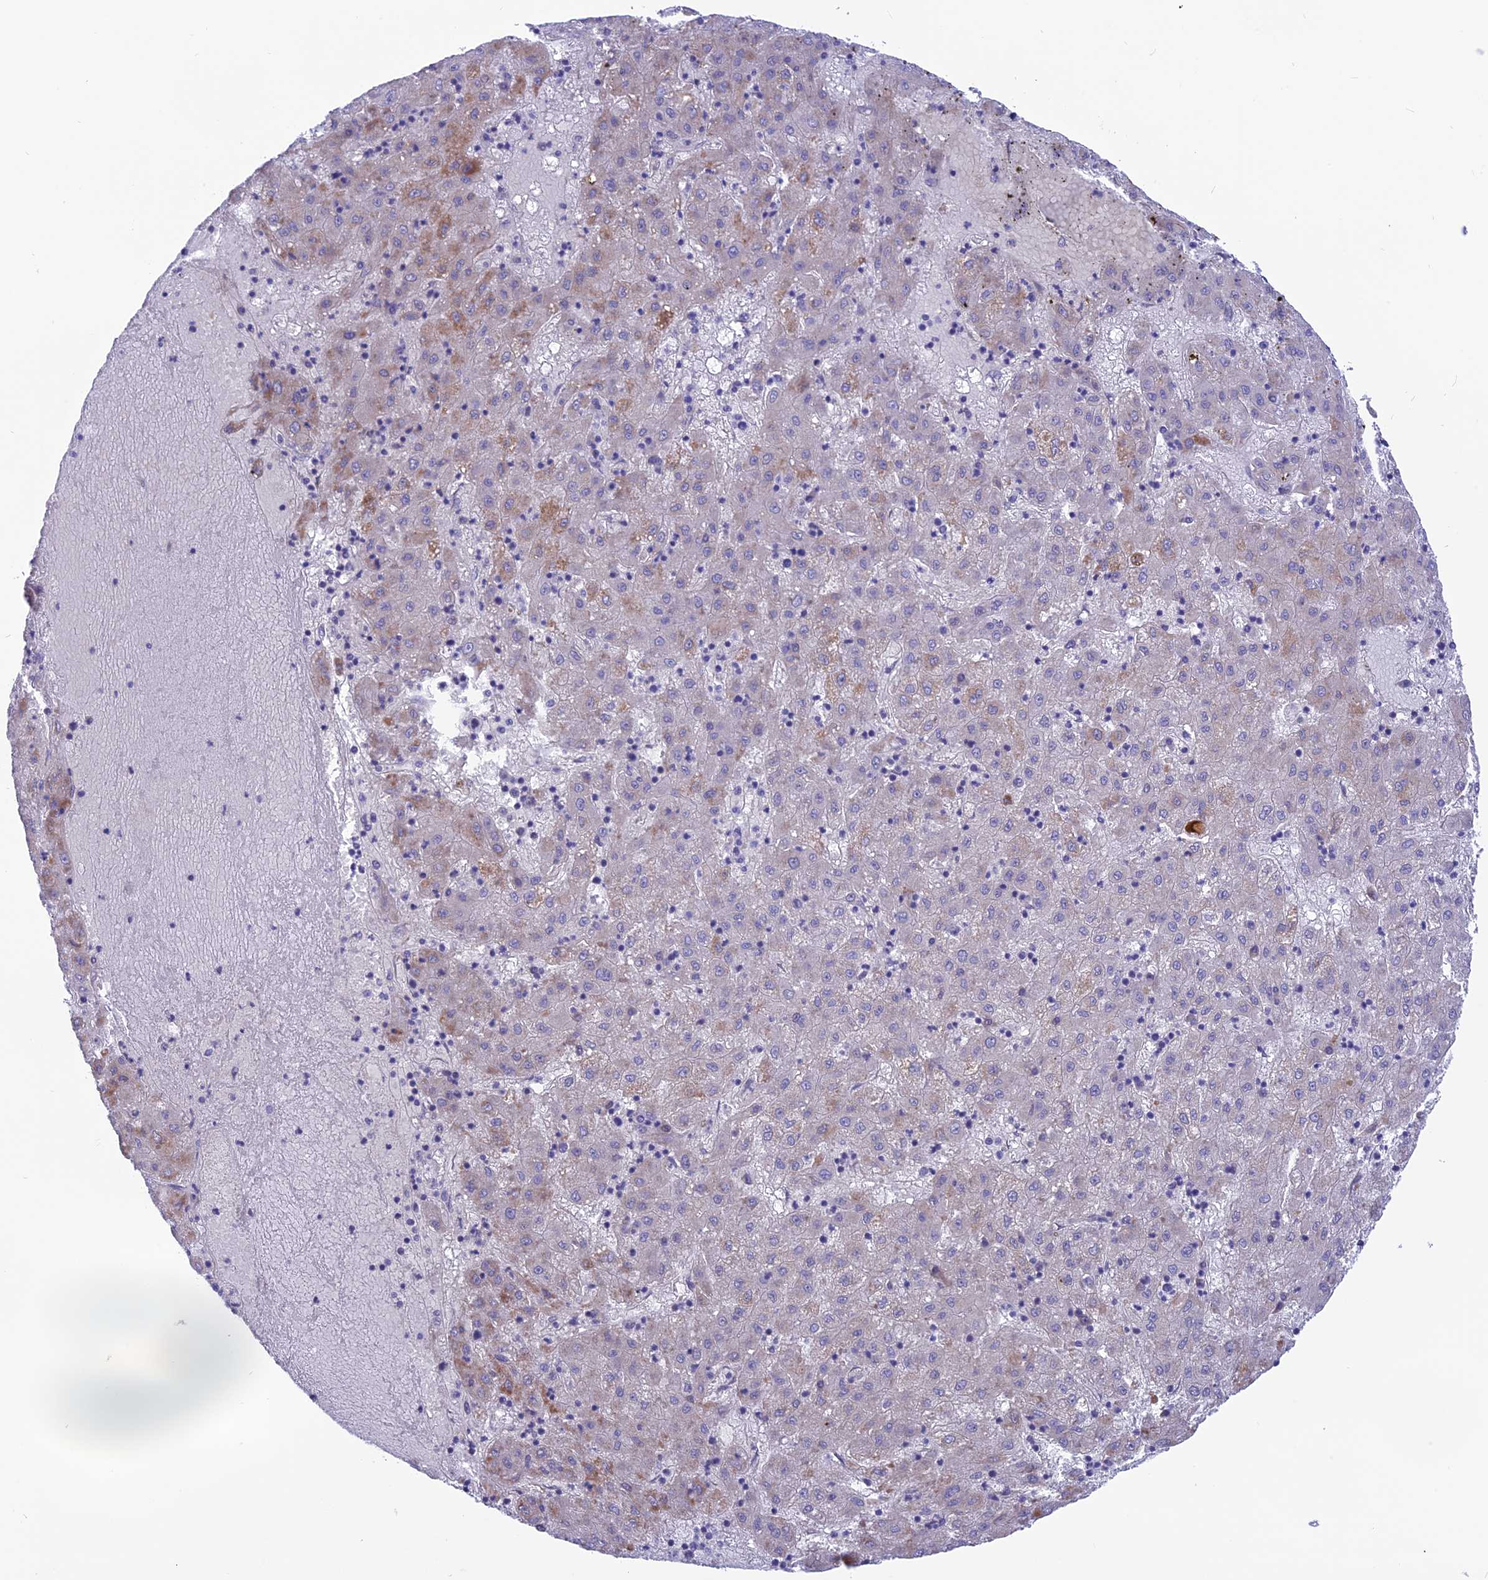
{"staining": {"intensity": "weak", "quantity": "<25%", "location": "cytoplasmic/membranous"}, "tissue": "liver cancer", "cell_type": "Tumor cells", "image_type": "cancer", "snomed": [{"axis": "morphology", "description": "Carcinoma, Hepatocellular, NOS"}, {"axis": "topography", "description": "Liver"}], "caption": "IHC image of neoplastic tissue: human liver cancer stained with DAB (3,3'-diaminobenzidine) exhibits no significant protein positivity in tumor cells.", "gene": "TMEM138", "patient": {"sex": "male", "age": 72}}